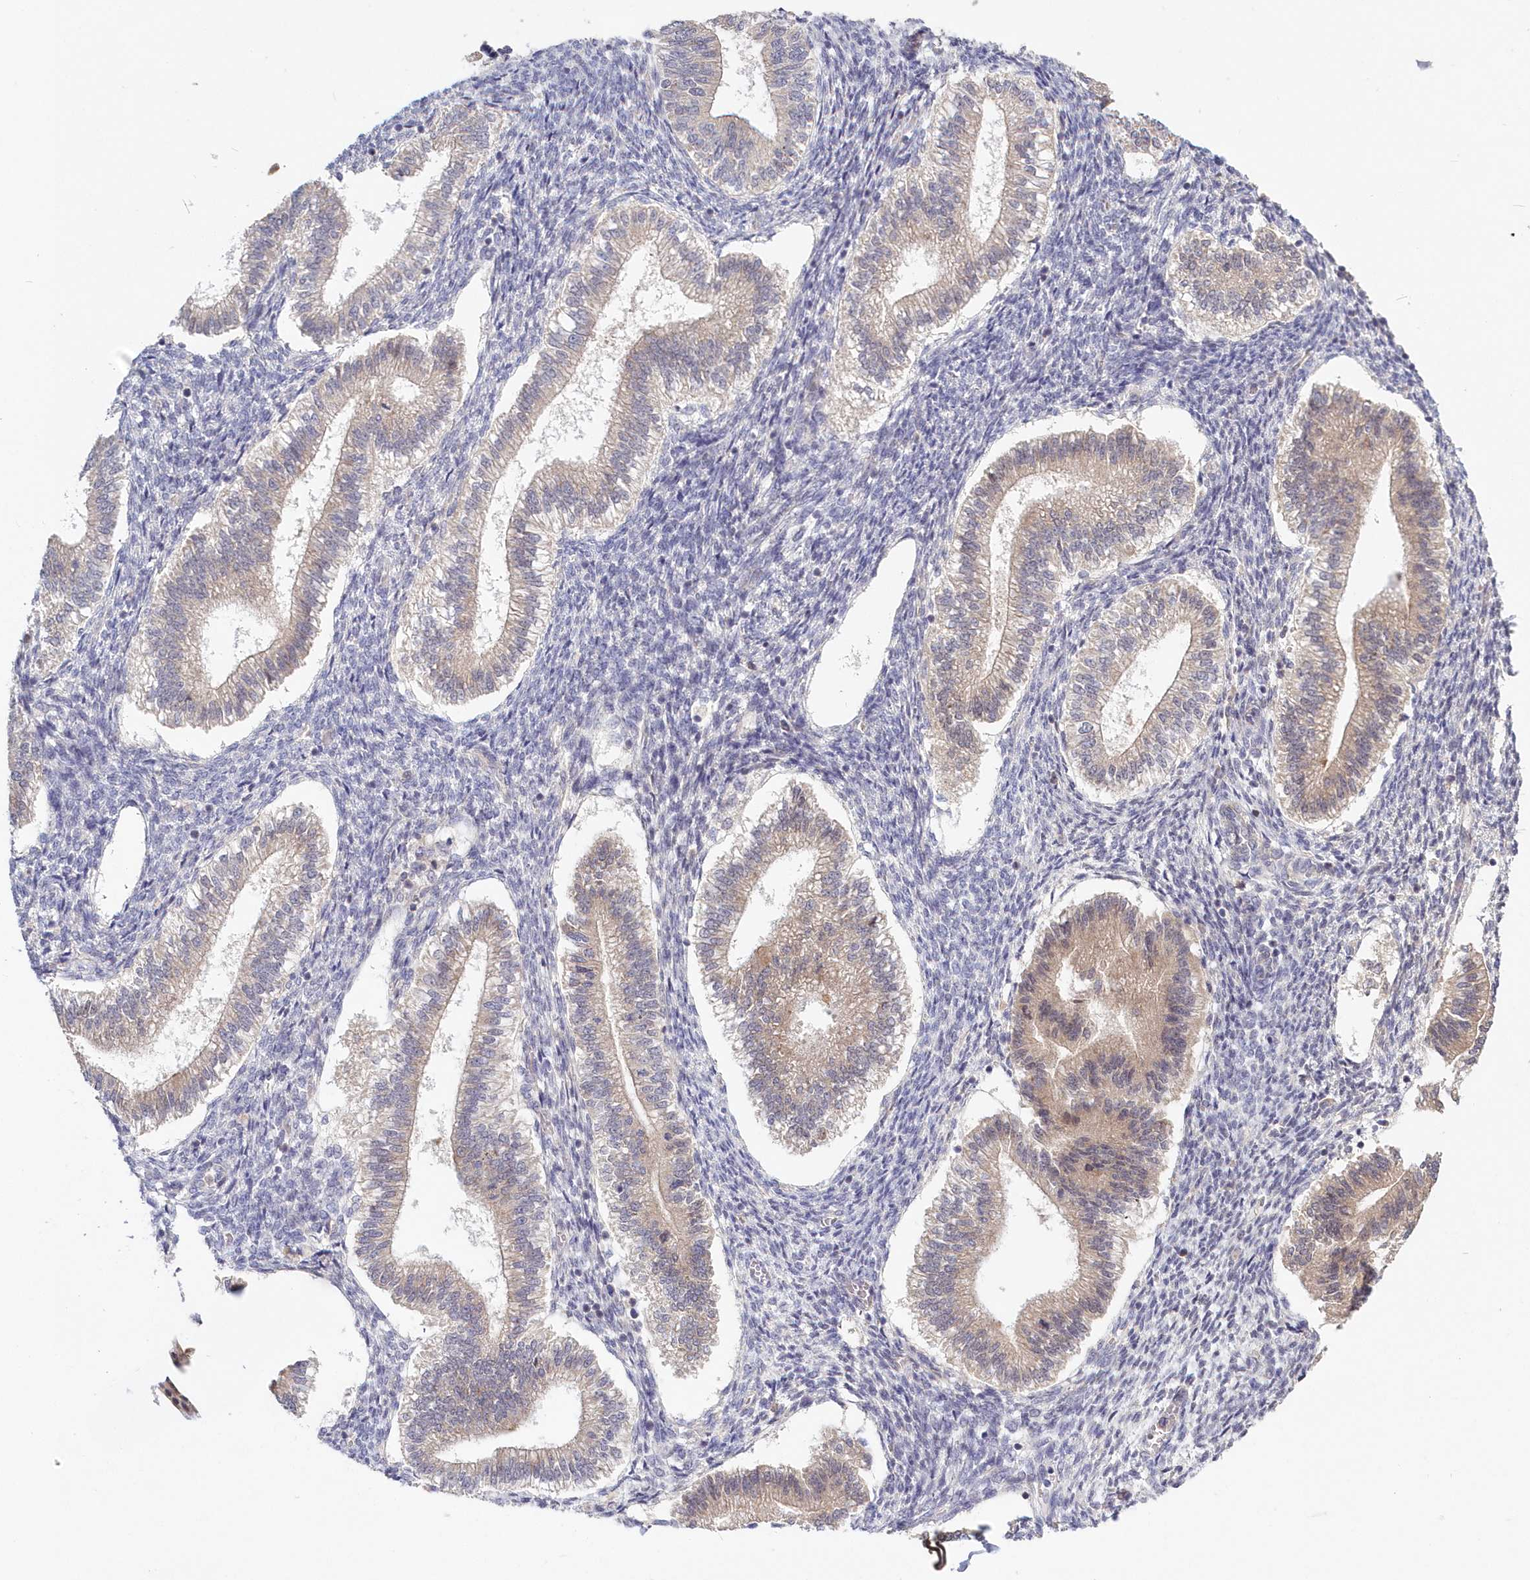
{"staining": {"intensity": "negative", "quantity": "none", "location": "none"}, "tissue": "endometrium", "cell_type": "Cells in endometrial stroma", "image_type": "normal", "snomed": [{"axis": "morphology", "description": "Normal tissue, NOS"}, {"axis": "topography", "description": "Endometrium"}], "caption": "Immunohistochemistry of normal human endometrium demonstrates no staining in cells in endometrial stroma.", "gene": "KATNA1", "patient": {"sex": "female", "age": 25}}